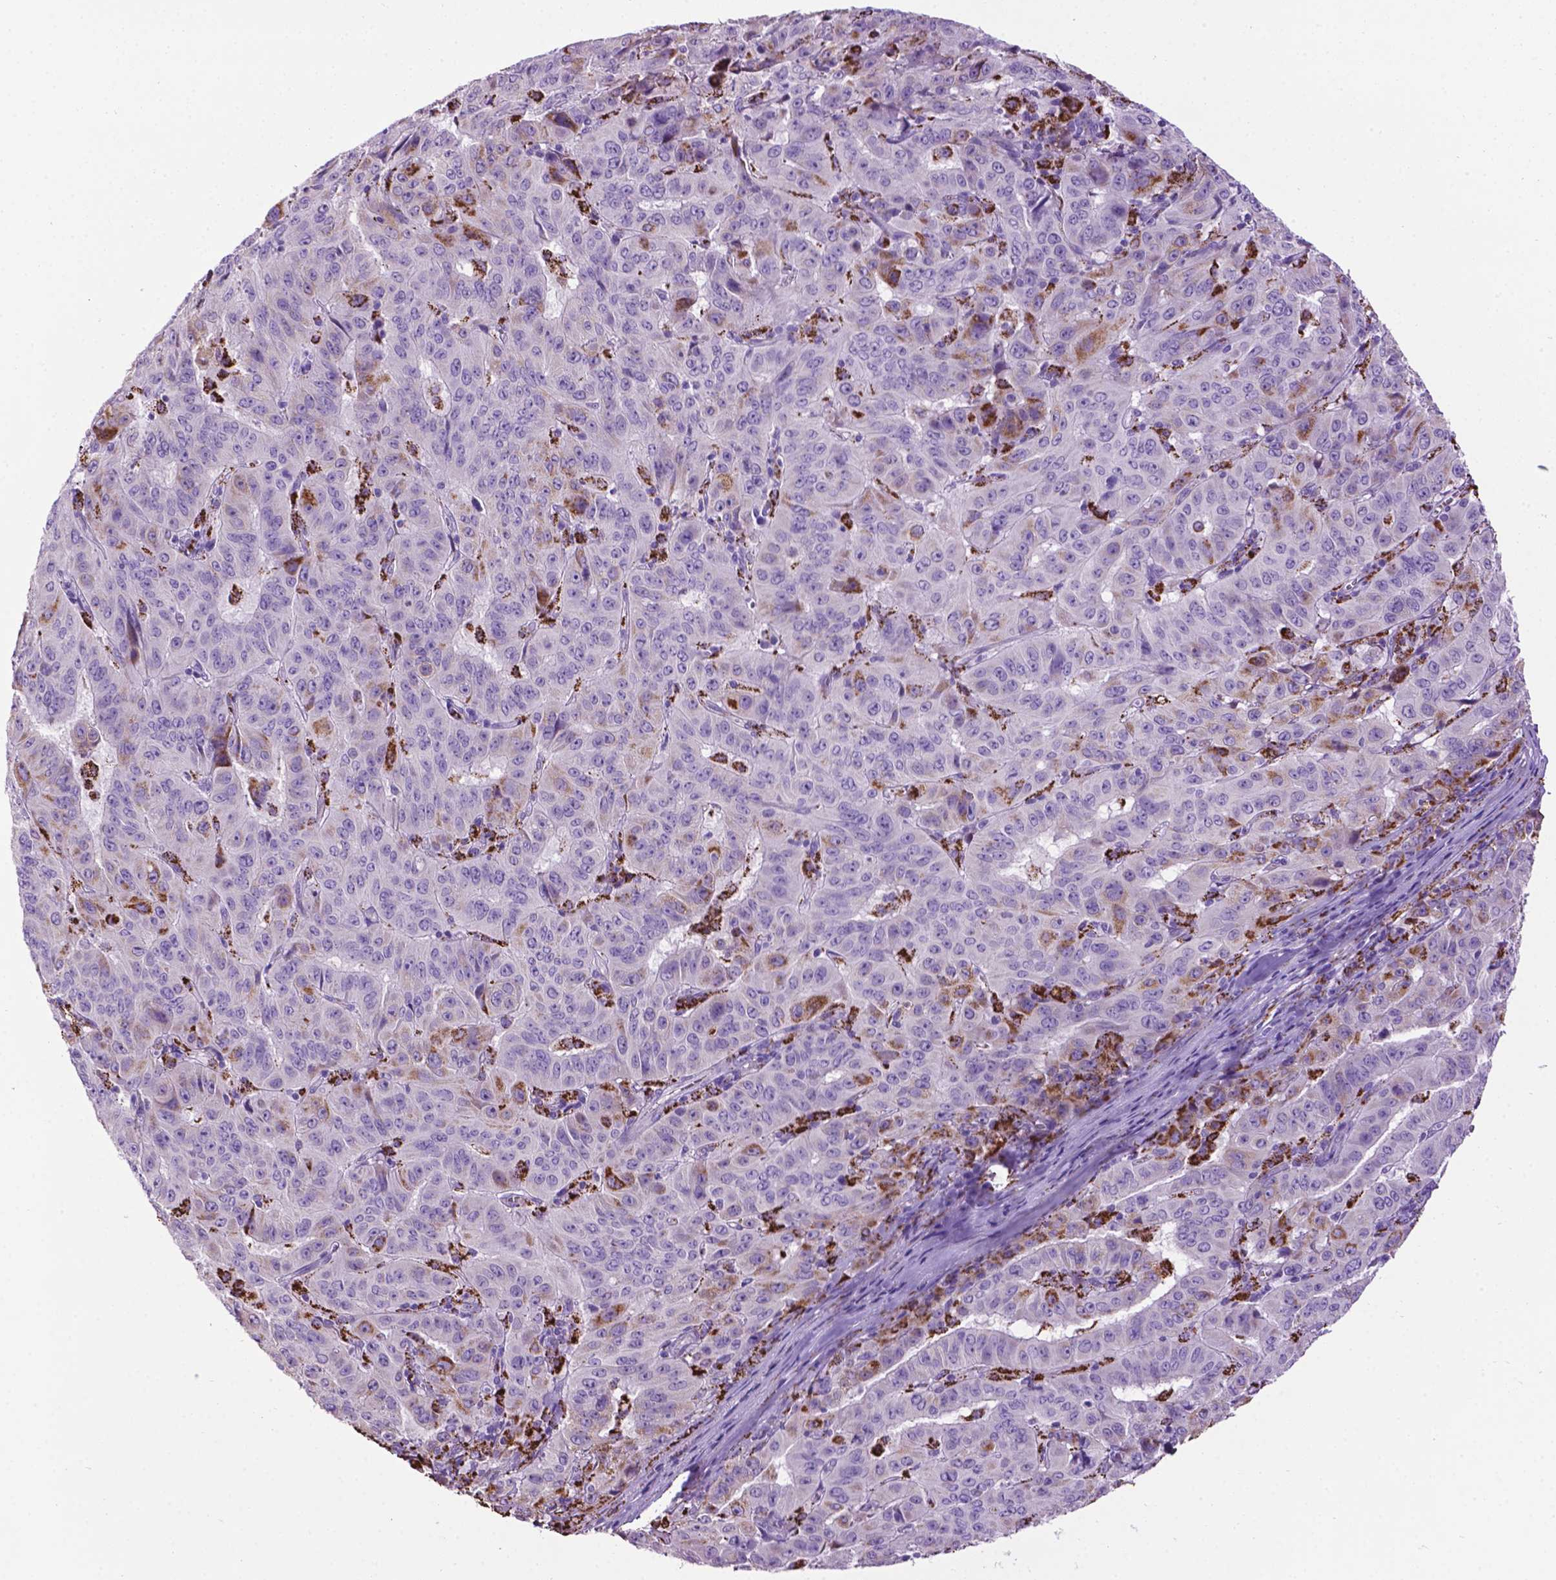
{"staining": {"intensity": "negative", "quantity": "none", "location": "none"}, "tissue": "pancreatic cancer", "cell_type": "Tumor cells", "image_type": "cancer", "snomed": [{"axis": "morphology", "description": "Adenocarcinoma, NOS"}, {"axis": "topography", "description": "Pancreas"}], "caption": "A micrograph of pancreatic cancer stained for a protein reveals no brown staining in tumor cells. (Stains: DAB (3,3'-diaminobenzidine) immunohistochemistry (IHC) with hematoxylin counter stain, Microscopy: brightfield microscopy at high magnification).", "gene": "TMEM132E", "patient": {"sex": "male", "age": 63}}